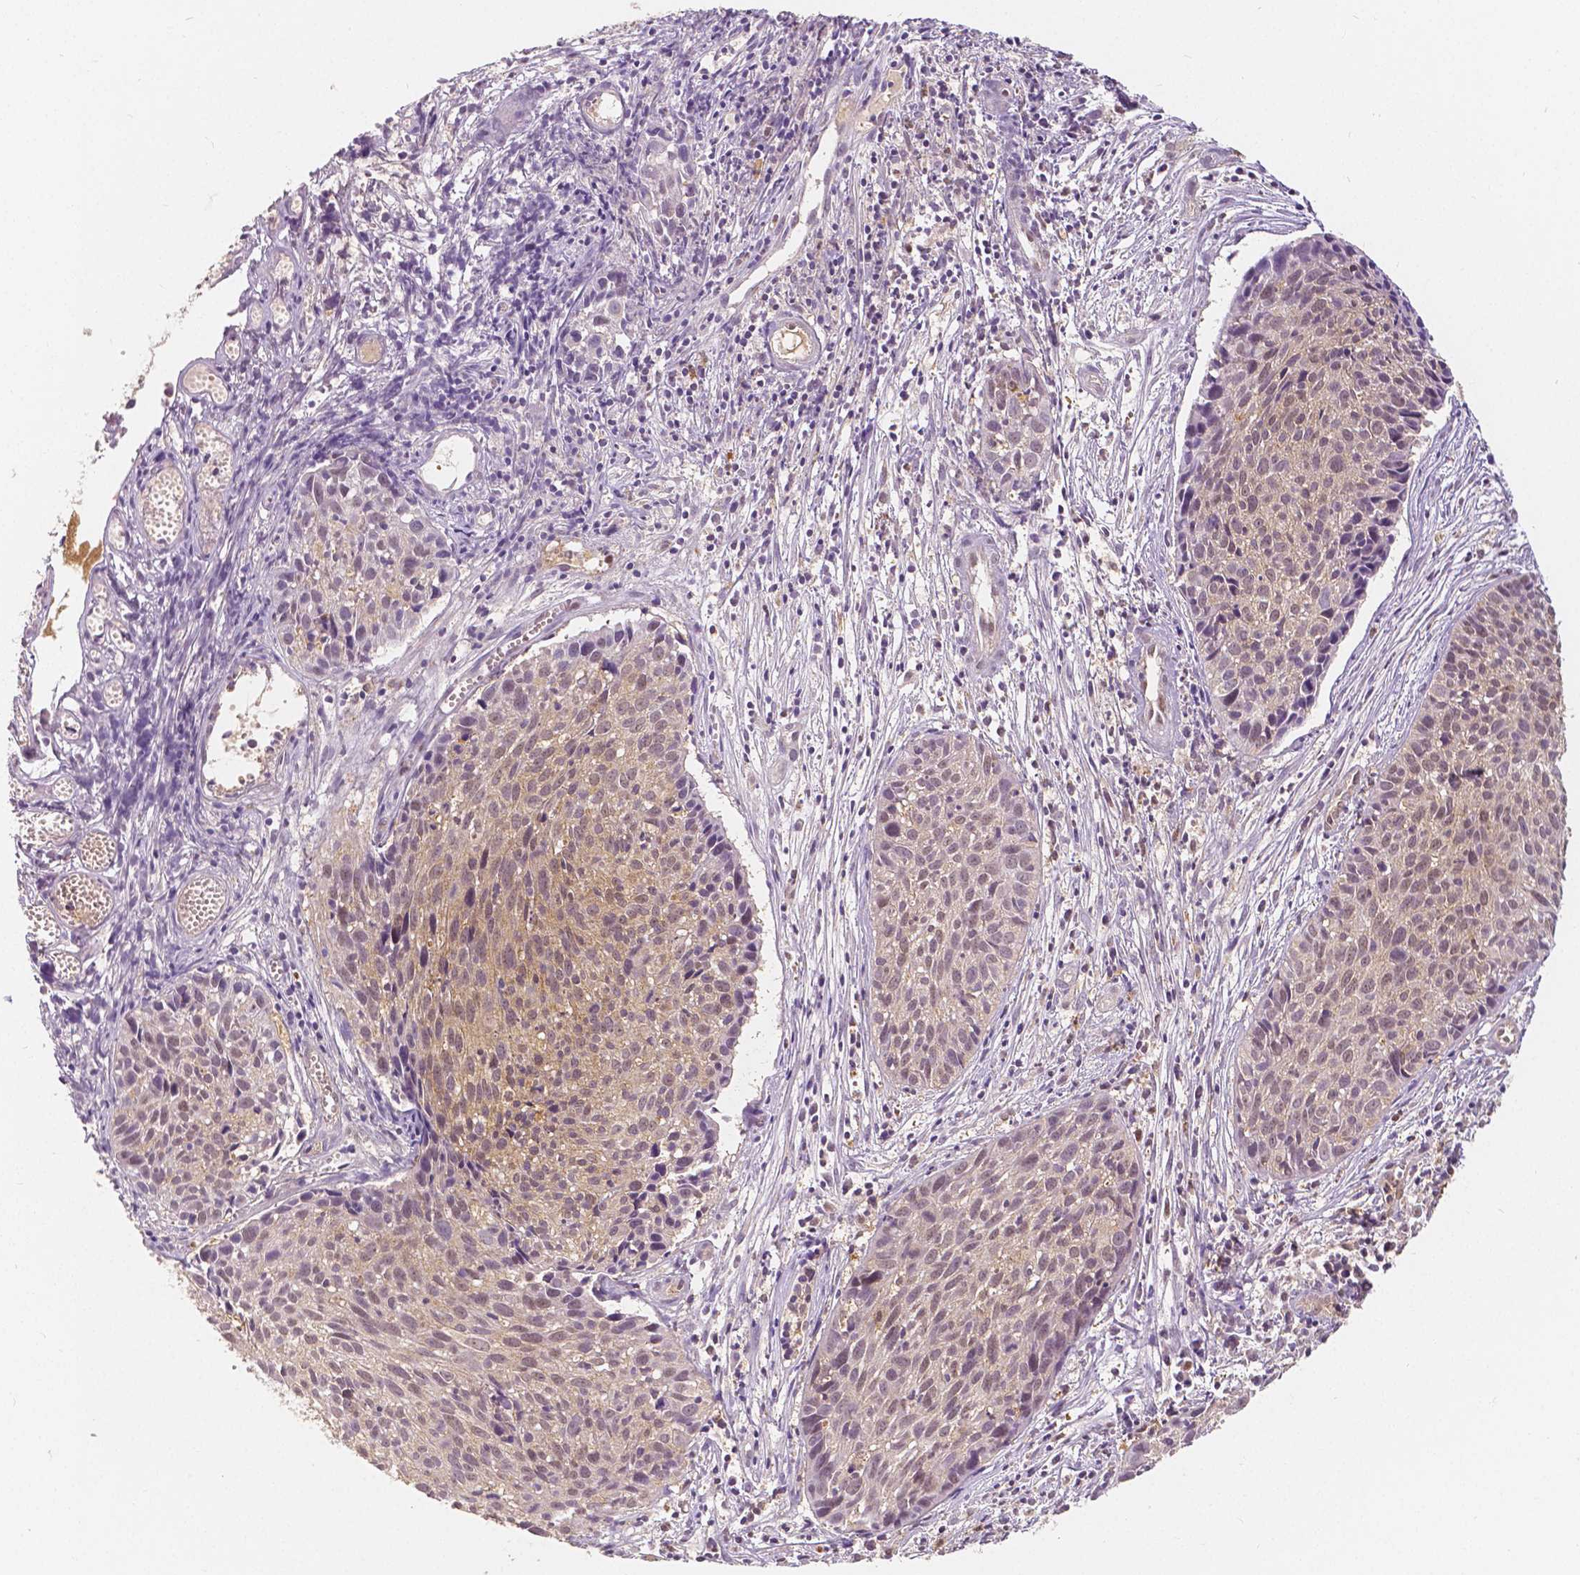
{"staining": {"intensity": "weak", "quantity": "25%-75%", "location": "cytoplasmic/membranous,nuclear"}, "tissue": "cervical cancer", "cell_type": "Tumor cells", "image_type": "cancer", "snomed": [{"axis": "morphology", "description": "Squamous cell carcinoma, NOS"}, {"axis": "topography", "description": "Cervix"}], "caption": "Tumor cells exhibit weak cytoplasmic/membranous and nuclear positivity in approximately 25%-75% of cells in cervical cancer (squamous cell carcinoma).", "gene": "NAPRT", "patient": {"sex": "female", "age": 30}}